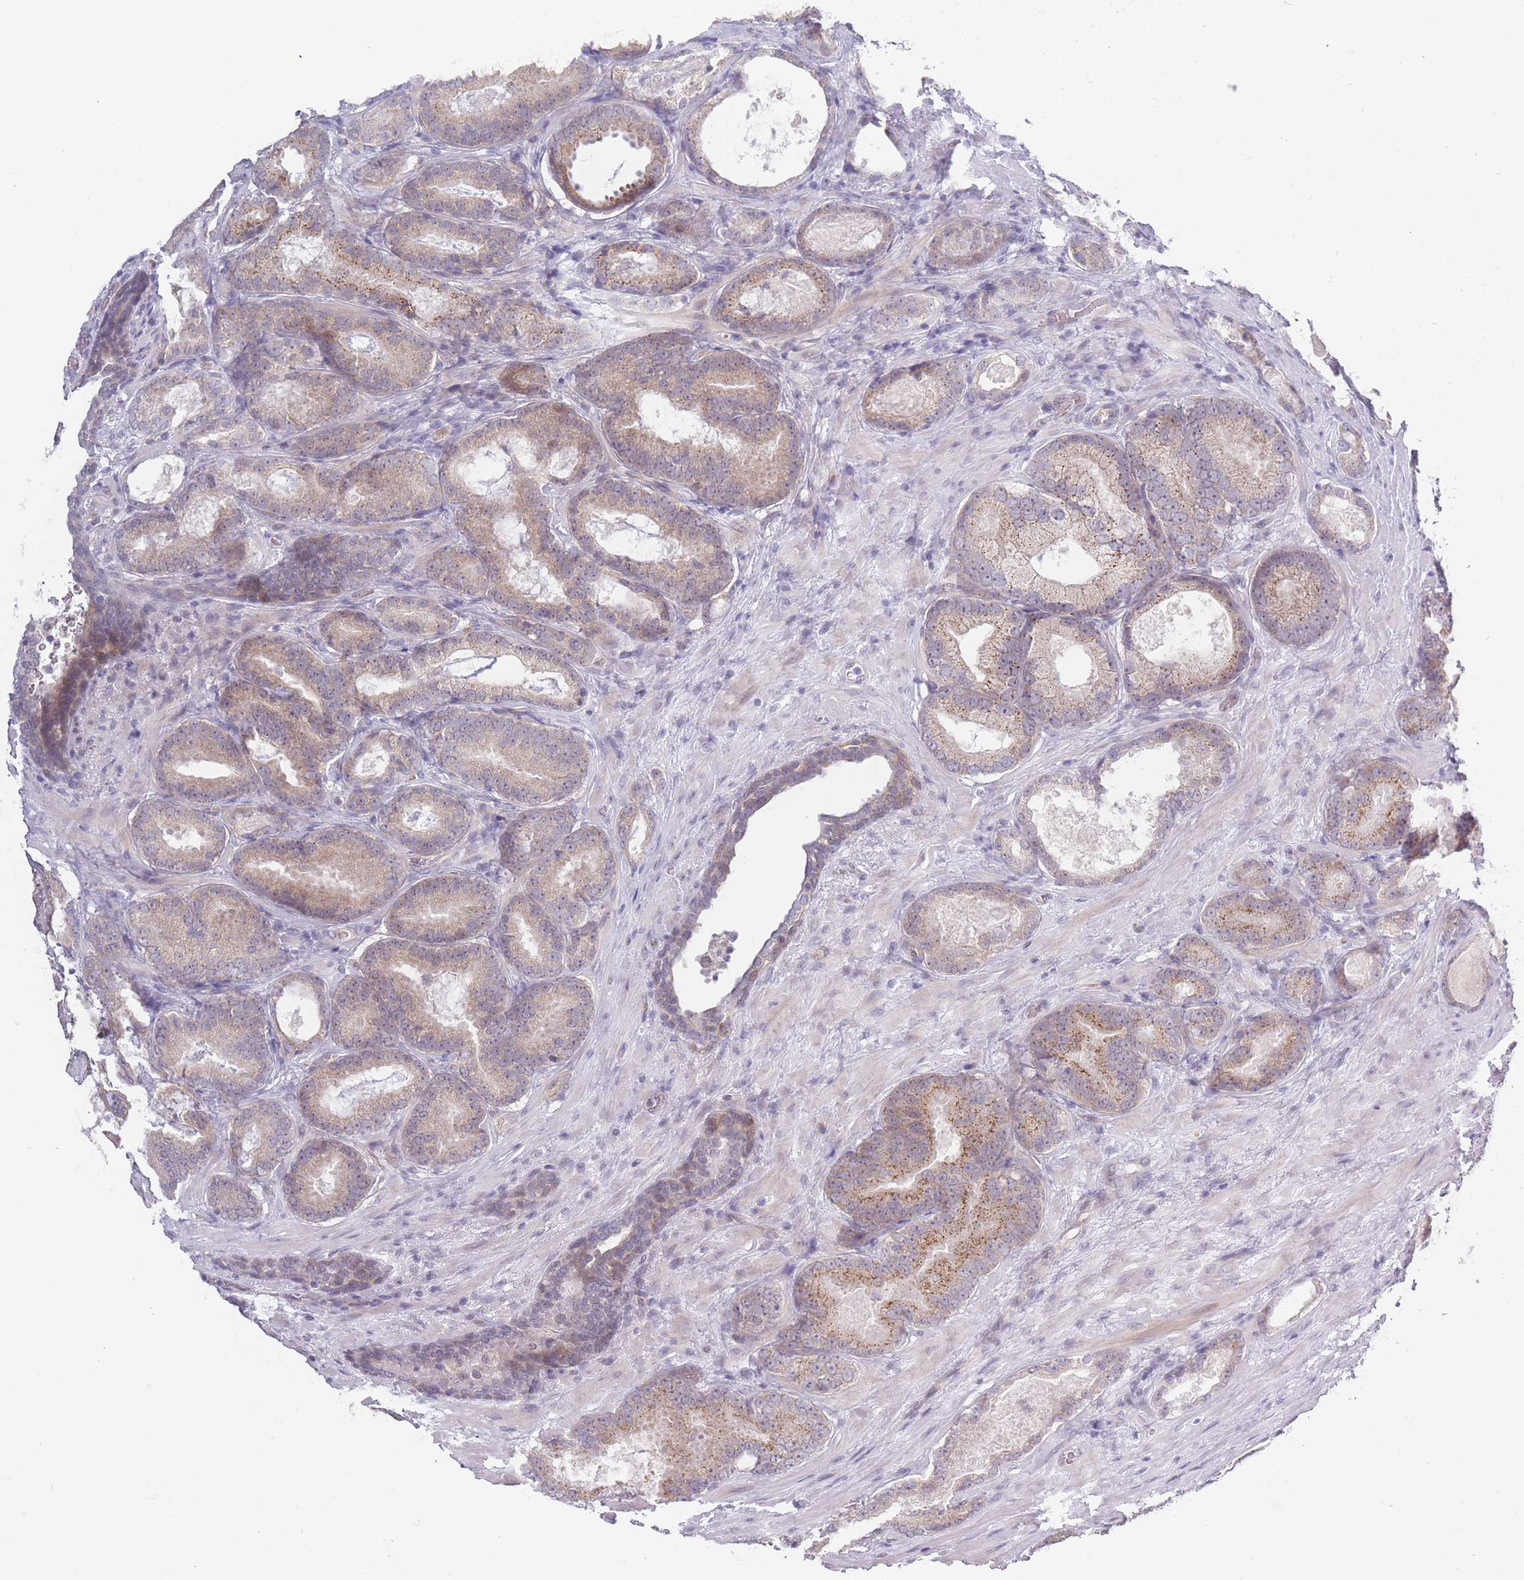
{"staining": {"intensity": "moderate", "quantity": "25%-75%", "location": "cytoplasmic/membranous"}, "tissue": "prostate cancer", "cell_type": "Tumor cells", "image_type": "cancer", "snomed": [{"axis": "morphology", "description": "Adenocarcinoma, High grade"}, {"axis": "topography", "description": "Prostate"}], "caption": "High-grade adenocarcinoma (prostate) stained with immunohistochemistry (IHC) demonstrates moderate cytoplasmic/membranous expression in about 25%-75% of tumor cells. Immunohistochemistry stains the protein in brown and the nuclei are stained blue.", "gene": "FAM227B", "patient": {"sex": "male", "age": 66}}